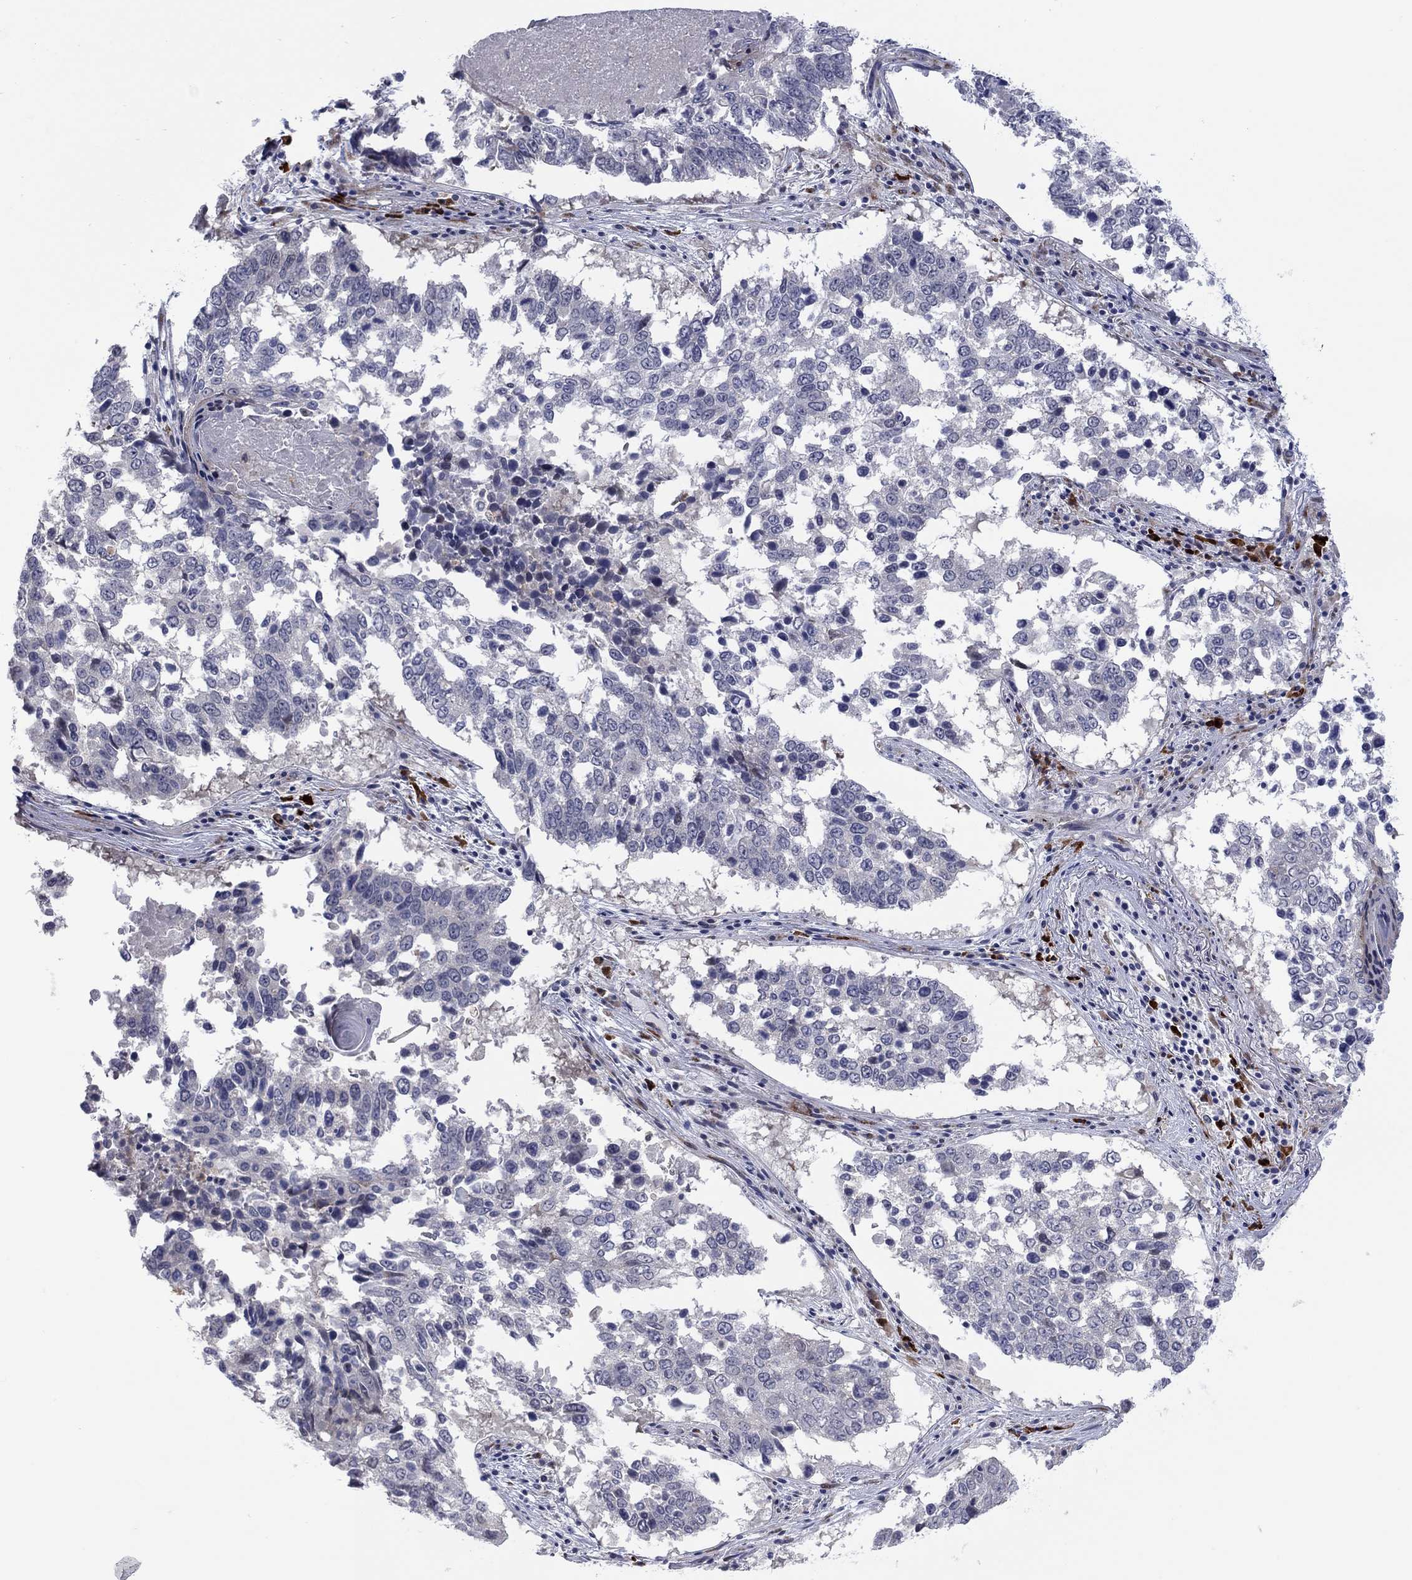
{"staining": {"intensity": "negative", "quantity": "none", "location": "none"}, "tissue": "lung cancer", "cell_type": "Tumor cells", "image_type": "cancer", "snomed": [{"axis": "morphology", "description": "Squamous cell carcinoma, NOS"}, {"axis": "topography", "description": "Lung"}], "caption": "Immunohistochemical staining of human lung cancer shows no significant staining in tumor cells.", "gene": "TTC21B", "patient": {"sex": "male", "age": 82}}